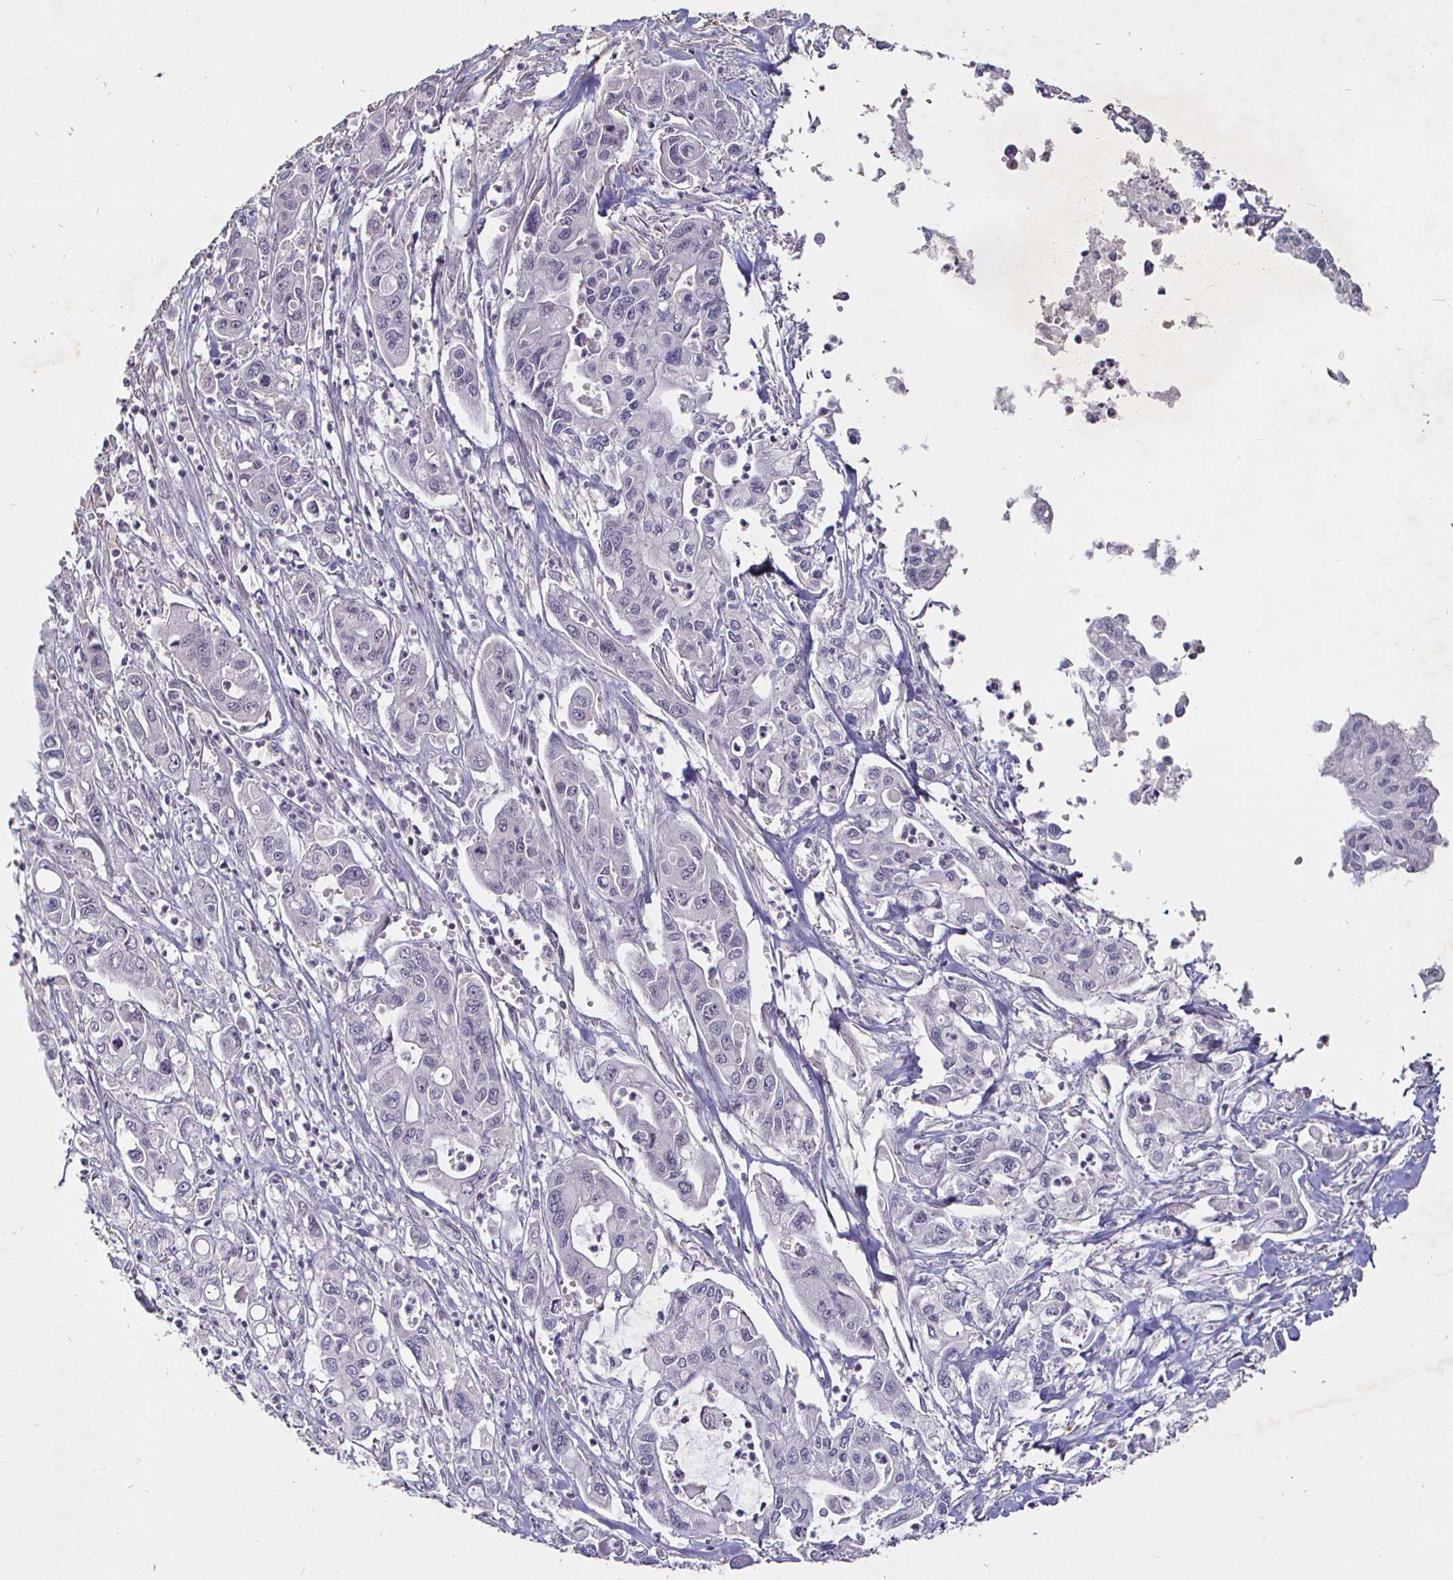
{"staining": {"intensity": "negative", "quantity": "none", "location": "none"}, "tissue": "pancreatic cancer", "cell_type": "Tumor cells", "image_type": "cancer", "snomed": [{"axis": "morphology", "description": "Adenocarcinoma, NOS"}, {"axis": "topography", "description": "Pancreas"}], "caption": "Tumor cells show no significant protein staining in pancreatic cancer (adenocarcinoma).", "gene": "MLH1", "patient": {"sex": "male", "age": 62}}